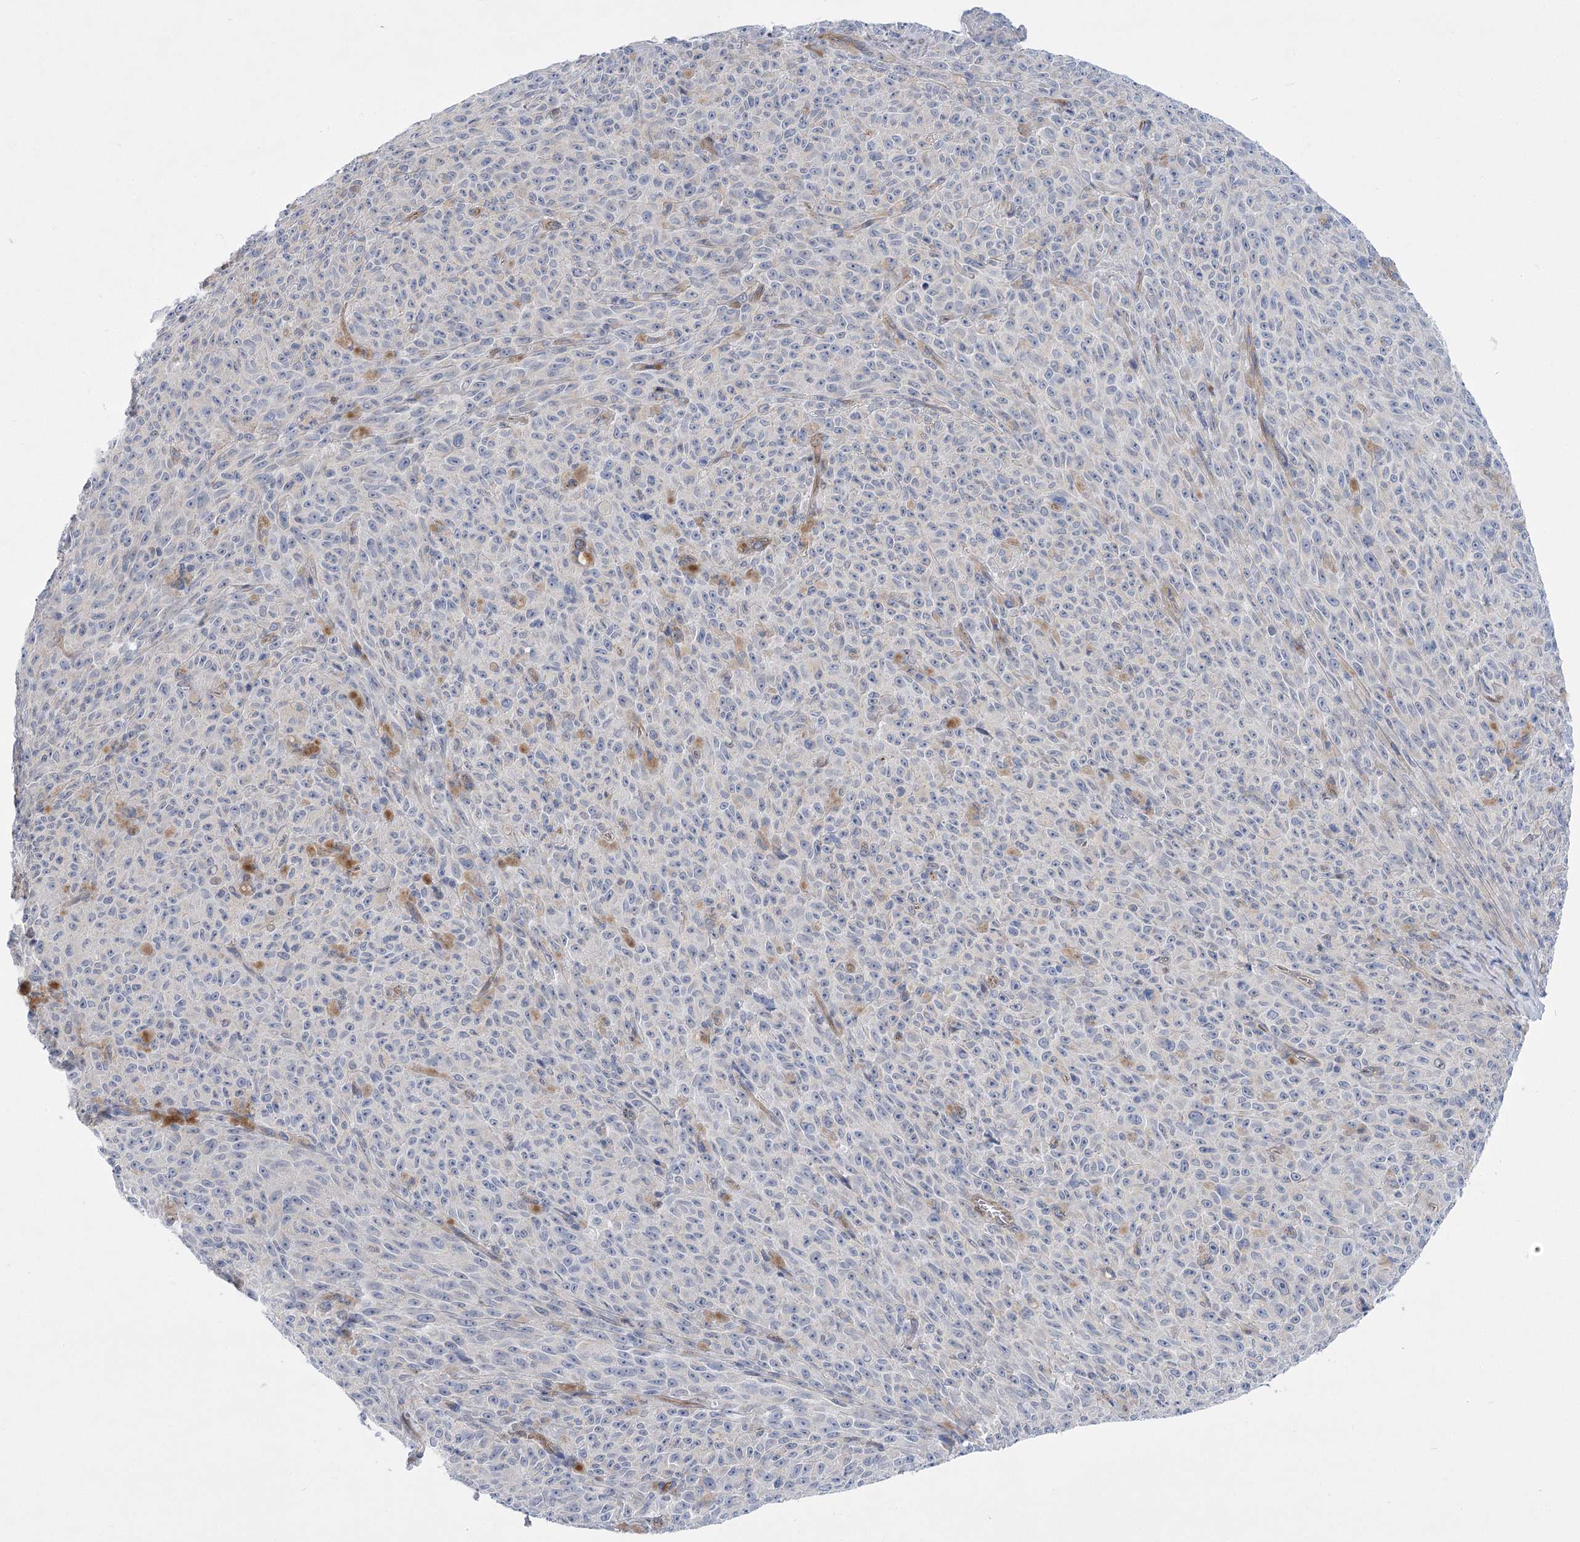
{"staining": {"intensity": "negative", "quantity": "none", "location": "none"}, "tissue": "melanoma", "cell_type": "Tumor cells", "image_type": "cancer", "snomed": [{"axis": "morphology", "description": "Malignant melanoma, NOS"}, {"axis": "topography", "description": "Skin"}], "caption": "This is a histopathology image of IHC staining of melanoma, which shows no staining in tumor cells.", "gene": "THAP6", "patient": {"sex": "female", "age": 82}}